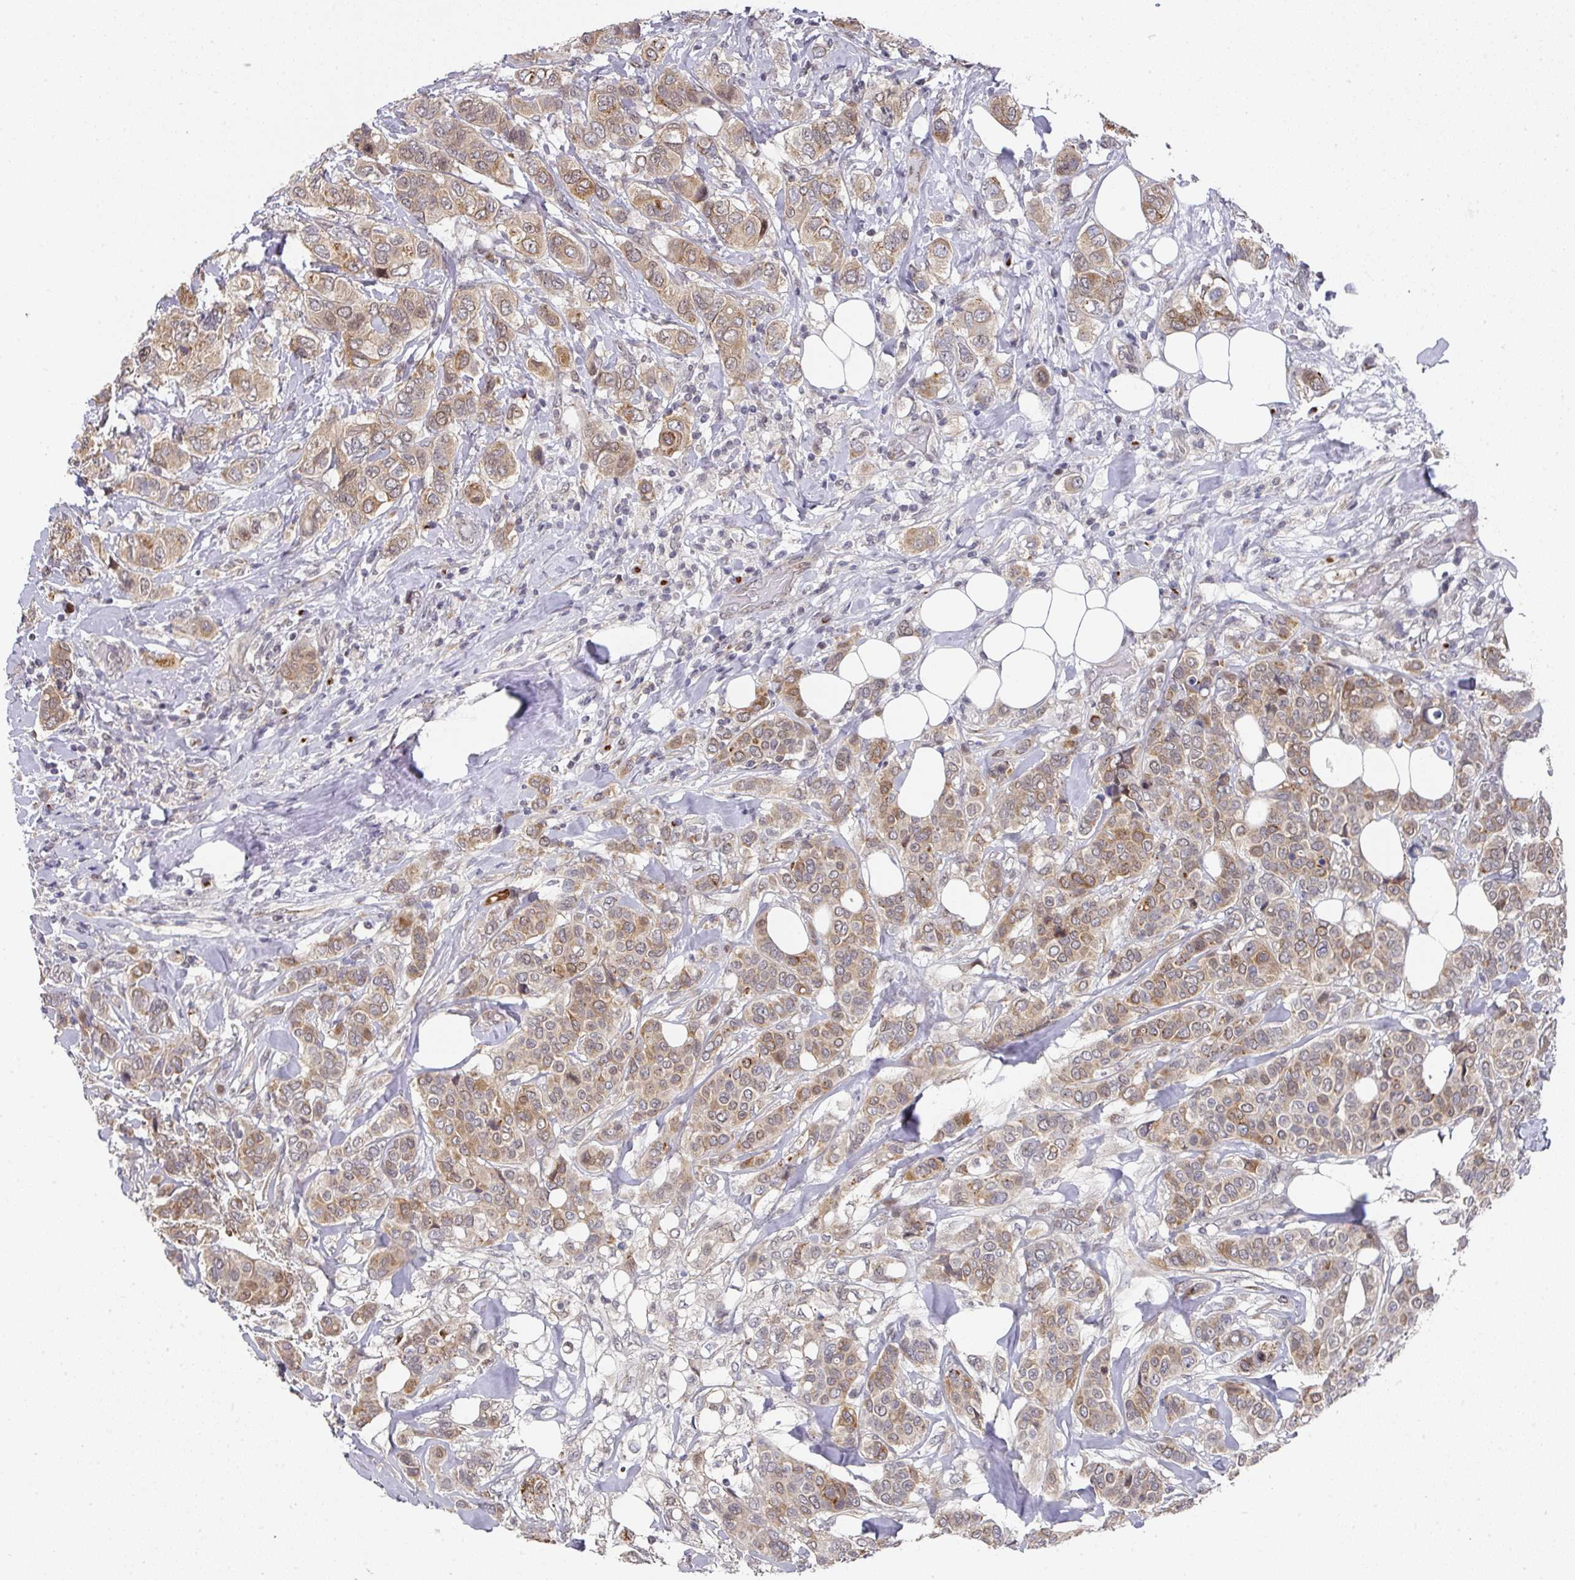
{"staining": {"intensity": "weak", "quantity": ">75%", "location": "cytoplasmic/membranous"}, "tissue": "breast cancer", "cell_type": "Tumor cells", "image_type": "cancer", "snomed": [{"axis": "morphology", "description": "Lobular carcinoma"}, {"axis": "topography", "description": "Breast"}], "caption": "Immunohistochemistry (DAB (3,3'-diaminobenzidine)) staining of breast cancer (lobular carcinoma) exhibits weak cytoplasmic/membranous protein expression in approximately >75% of tumor cells.", "gene": "C18orf25", "patient": {"sex": "female", "age": 51}}